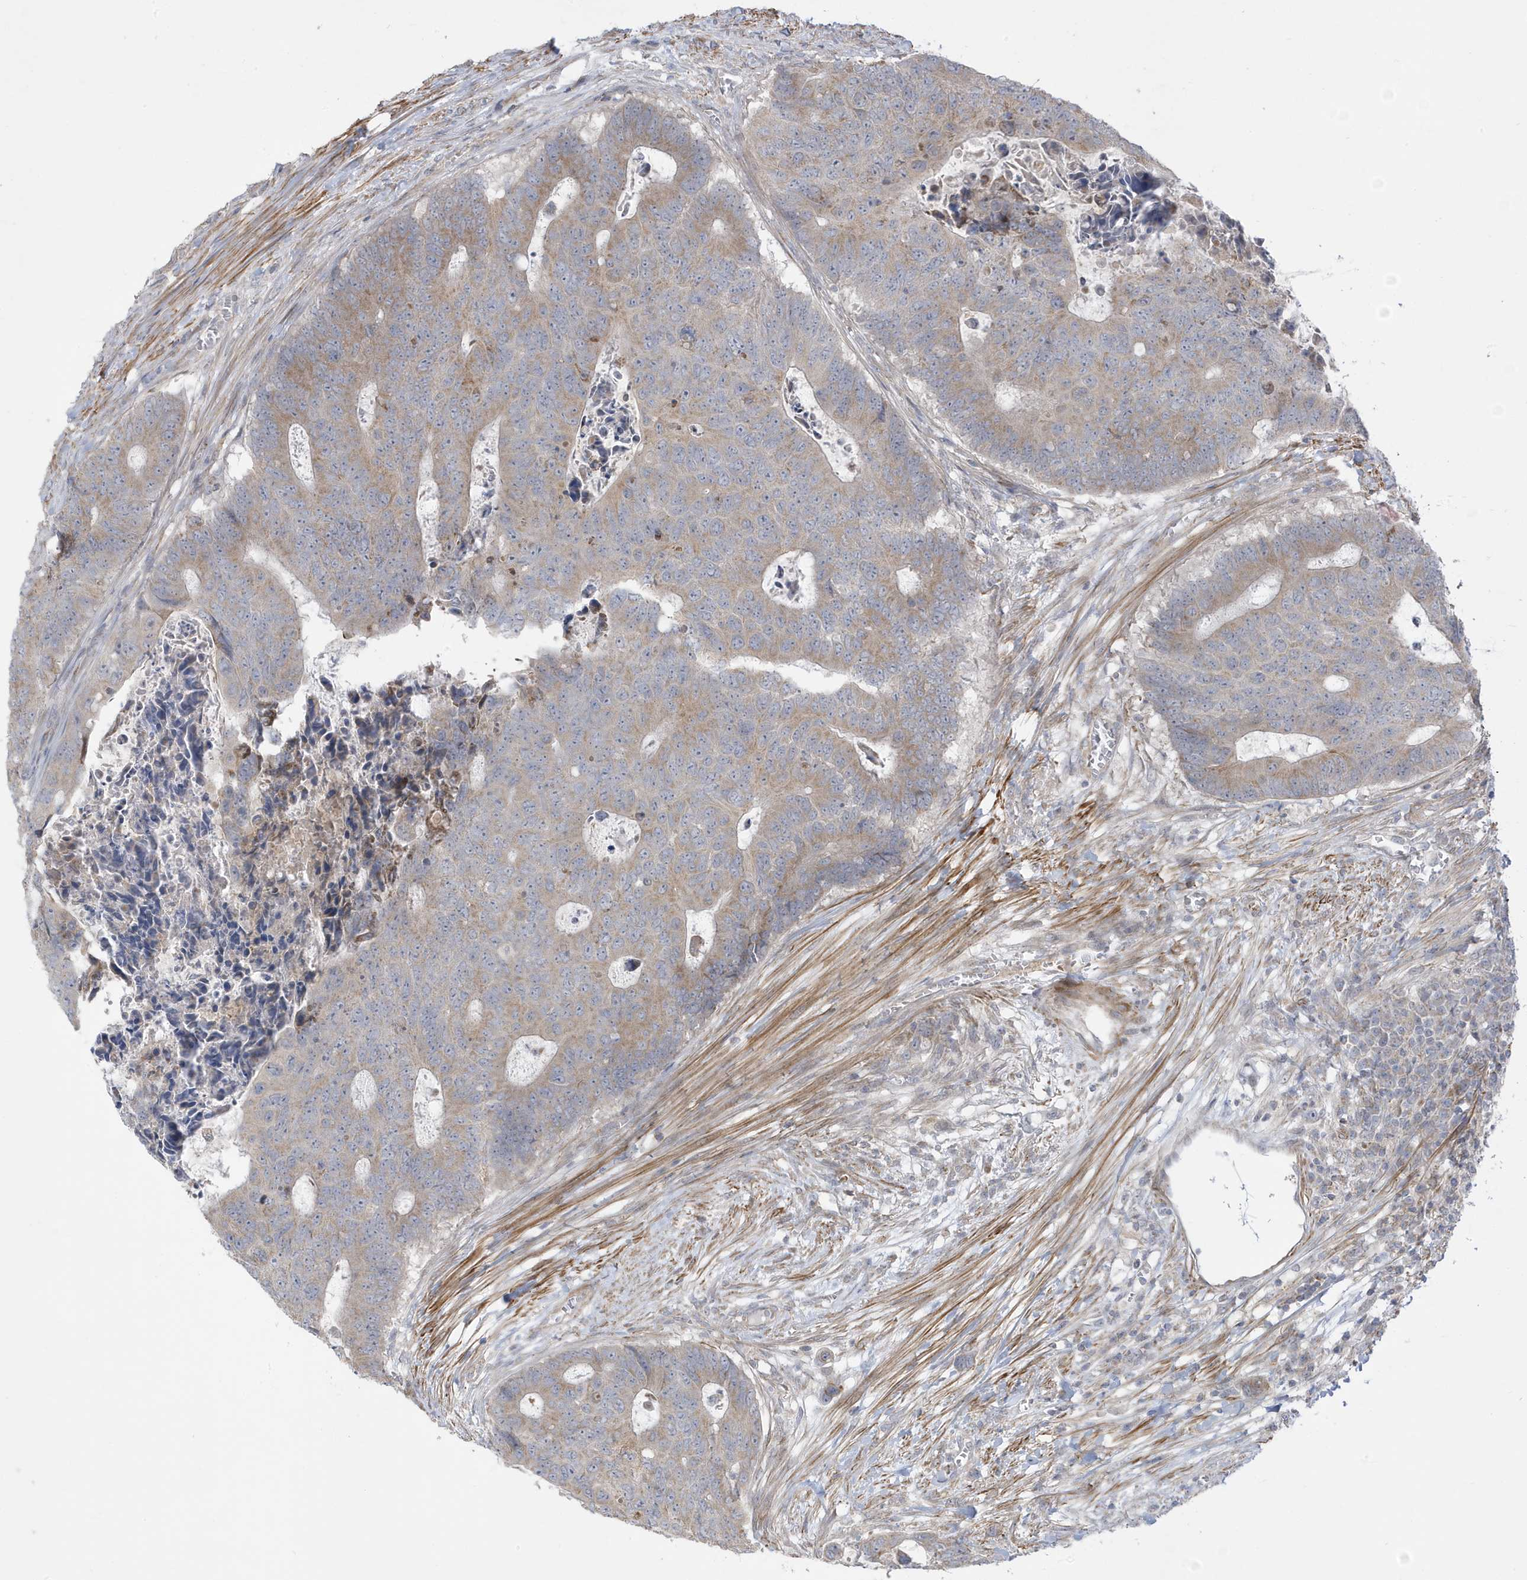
{"staining": {"intensity": "moderate", "quantity": ">75%", "location": "cytoplasmic/membranous"}, "tissue": "colorectal cancer", "cell_type": "Tumor cells", "image_type": "cancer", "snomed": [{"axis": "morphology", "description": "Adenocarcinoma, NOS"}, {"axis": "topography", "description": "Colon"}], "caption": "Colorectal adenocarcinoma stained for a protein (brown) reveals moderate cytoplasmic/membranous positive positivity in approximately >75% of tumor cells.", "gene": "ATP13A5", "patient": {"sex": "male", "age": 87}}